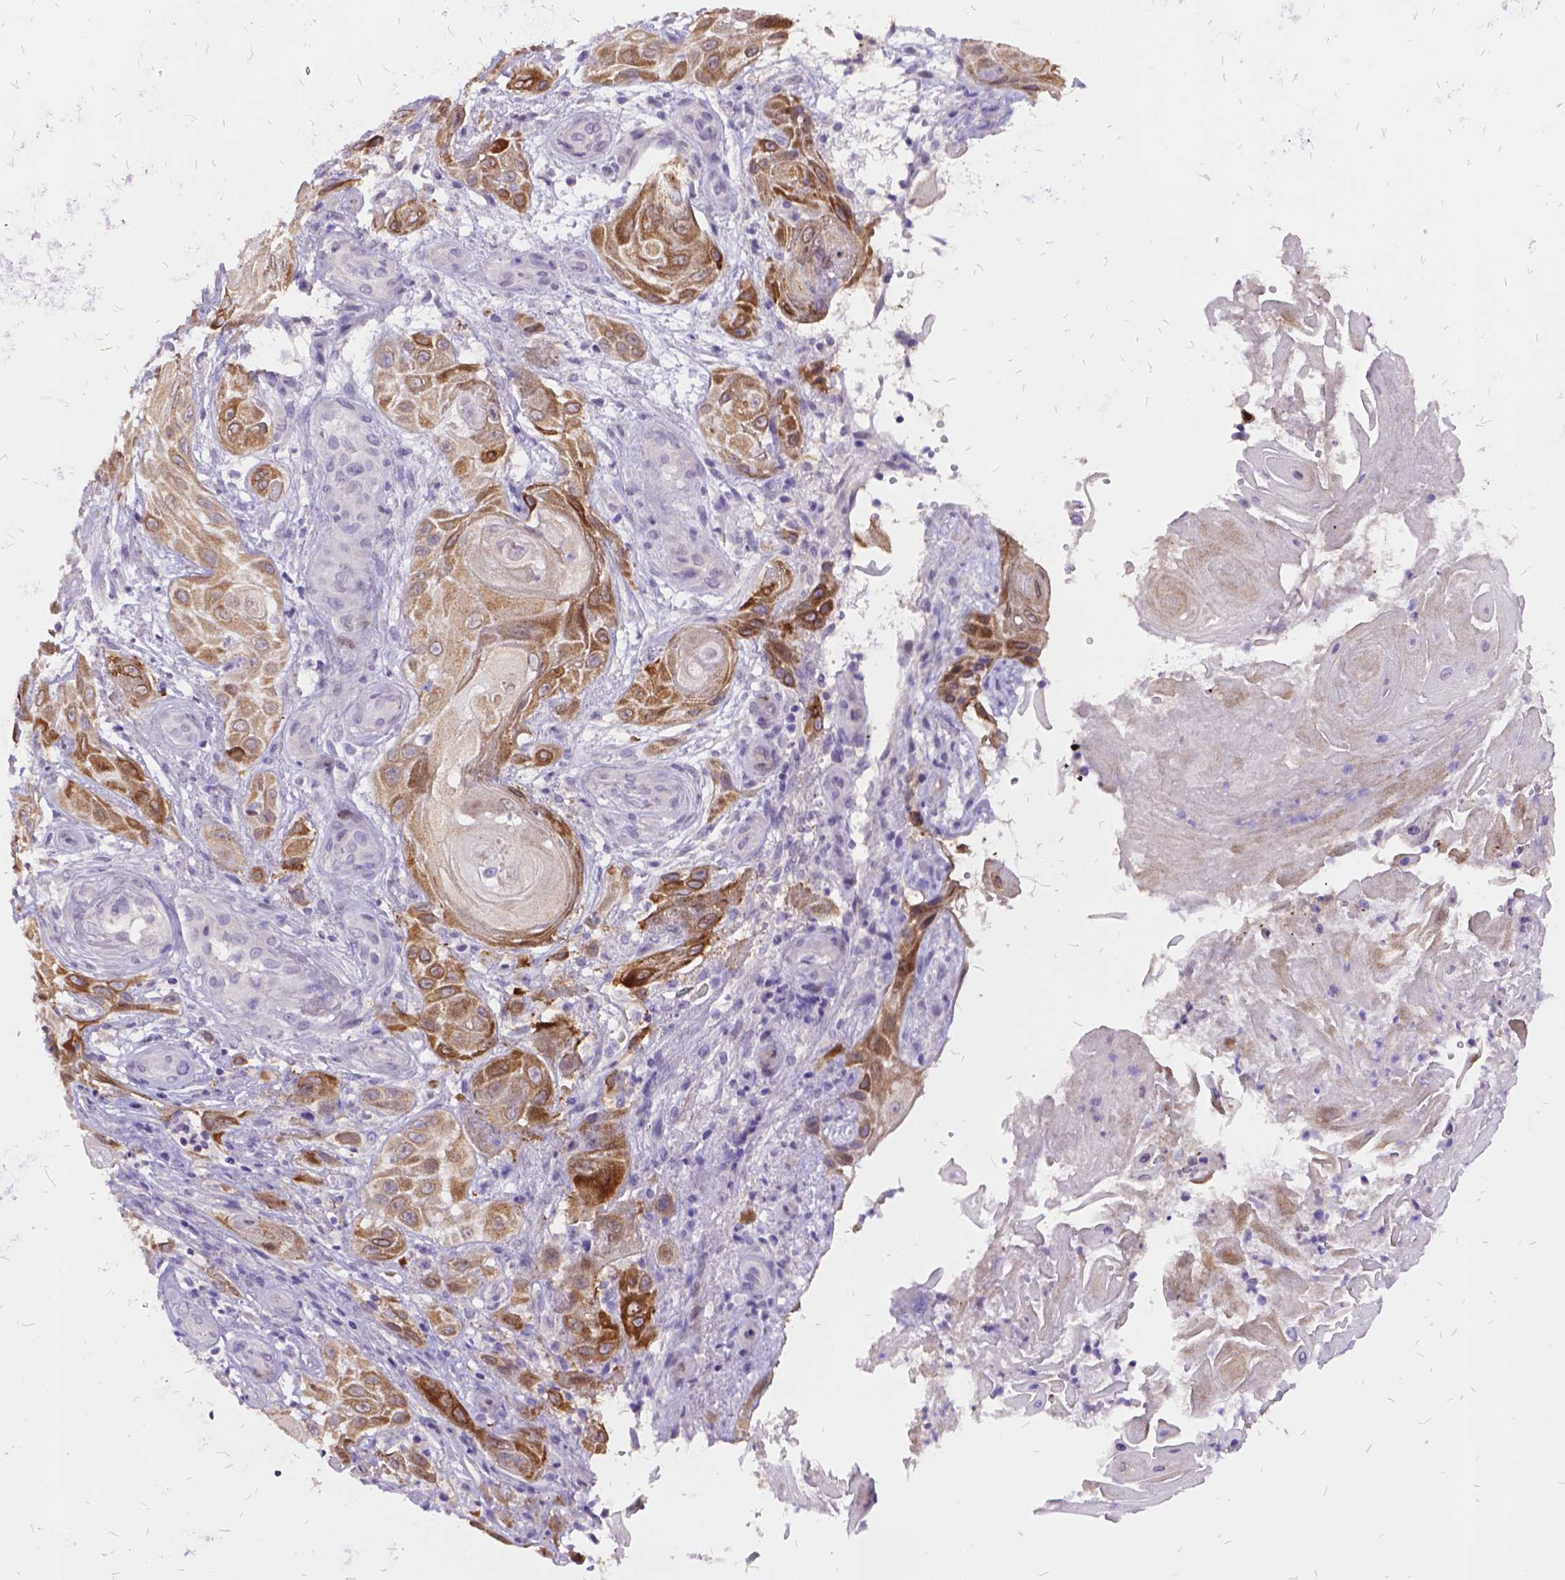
{"staining": {"intensity": "moderate", "quantity": "25%-75%", "location": "cytoplasmic/membranous"}, "tissue": "skin cancer", "cell_type": "Tumor cells", "image_type": "cancer", "snomed": [{"axis": "morphology", "description": "Squamous cell carcinoma, NOS"}, {"axis": "topography", "description": "Skin"}], "caption": "DAB (3,3'-diaminobenzidine) immunohistochemical staining of squamous cell carcinoma (skin) exhibits moderate cytoplasmic/membranous protein positivity in about 25%-75% of tumor cells.", "gene": "ITGB6", "patient": {"sex": "male", "age": 62}}